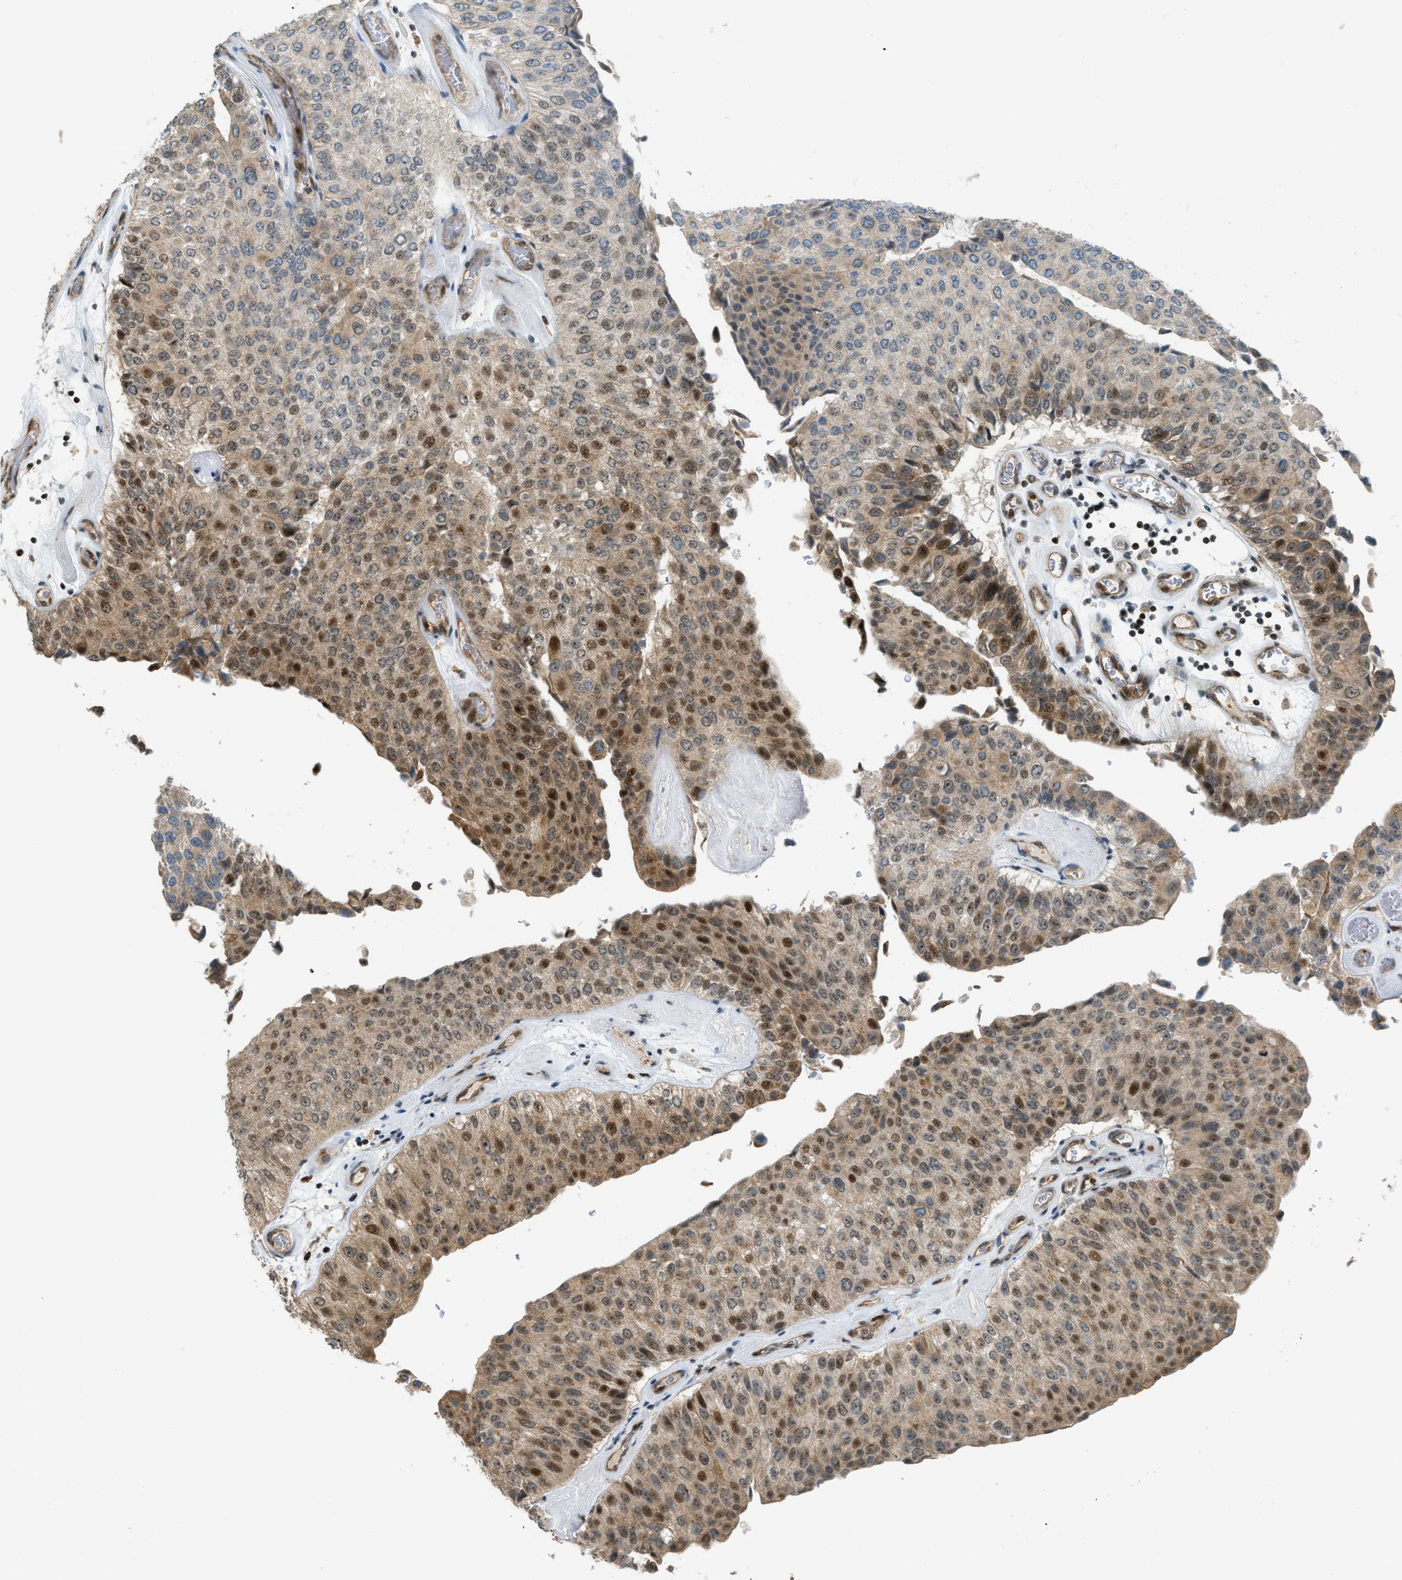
{"staining": {"intensity": "moderate", "quantity": ">75%", "location": "cytoplasmic/membranous,nuclear"}, "tissue": "urothelial cancer", "cell_type": "Tumor cells", "image_type": "cancer", "snomed": [{"axis": "morphology", "description": "Urothelial carcinoma, High grade"}, {"axis": "topography", "description": "Kidney"}, {"axis": "topography", "description": "Urinary bladder"}], "caption": "This is a photomicrograph of IHC staining of urothelial cancer, which shows moderate expression in the cytoplasmic/membranous and nuclear of tumor cells.", "gene": "CCDC186", "patient": {"sex": "male", "age": 77}}